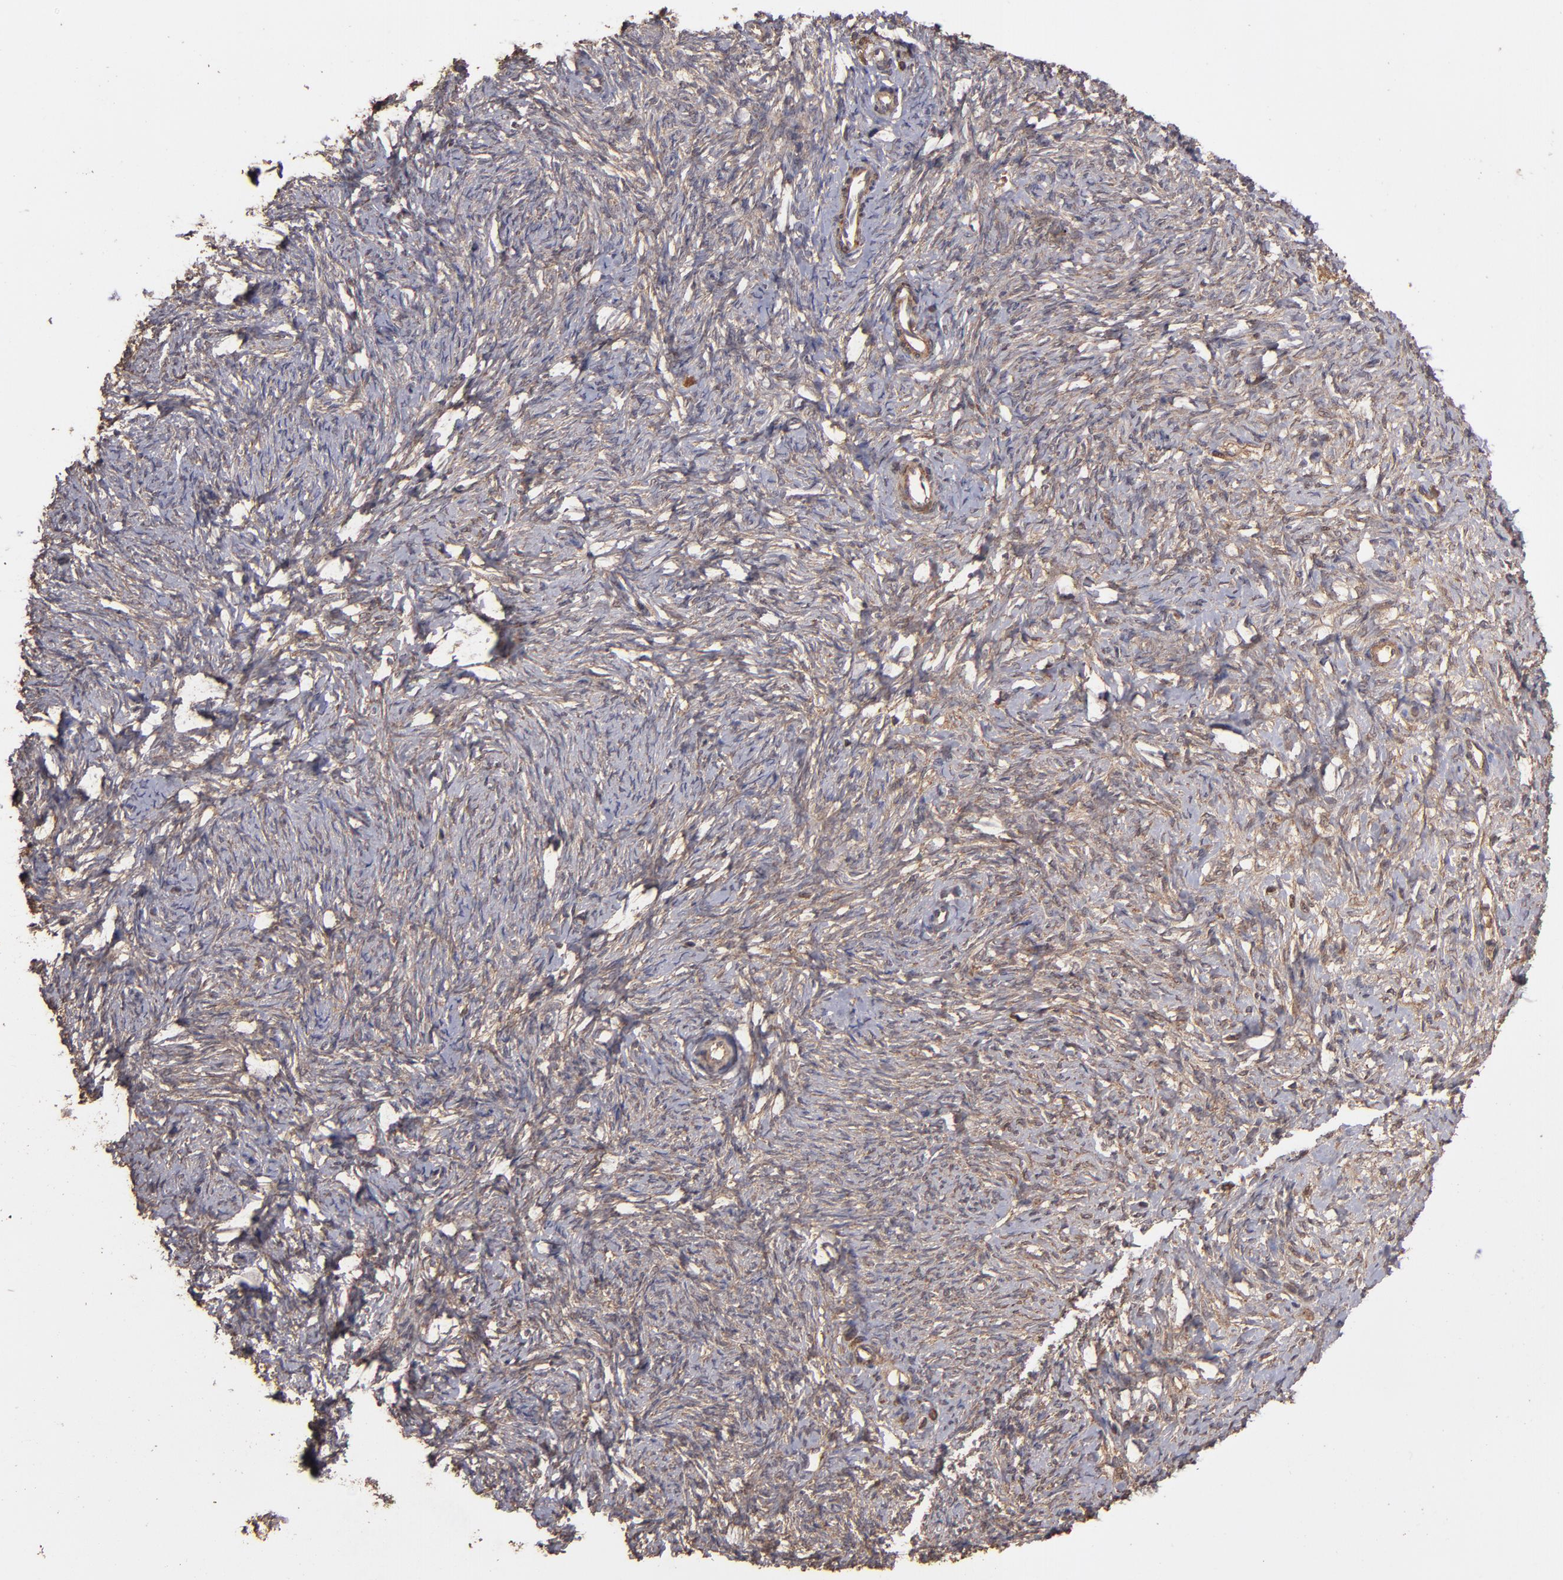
{"staining": {"intensity": "moderate", "quantity": ">75%", "location": "cytoplasmic/membranous"}, "tissue": "ovarian cancer", "cell_type": "Tumor cells", "image_type": "cancer", "snomed": [{"axis": "morphology", "description": "Normal tissue, NOS"}, {"axis": "morphology", "description": "Cystadenocarcinoma, serous, NOS"}, {"axis": "topography", "description": "Ovary"}], "caption": "Immunohistochemical staining of serous cystadenocarcinoma (ovarian) shows medium levels of moderate cytoplasmic/membranous staining in approximately >75% of tumor cells.", "gene": "TXNDC16", "patient": {"sex": "female", "age": 62}}